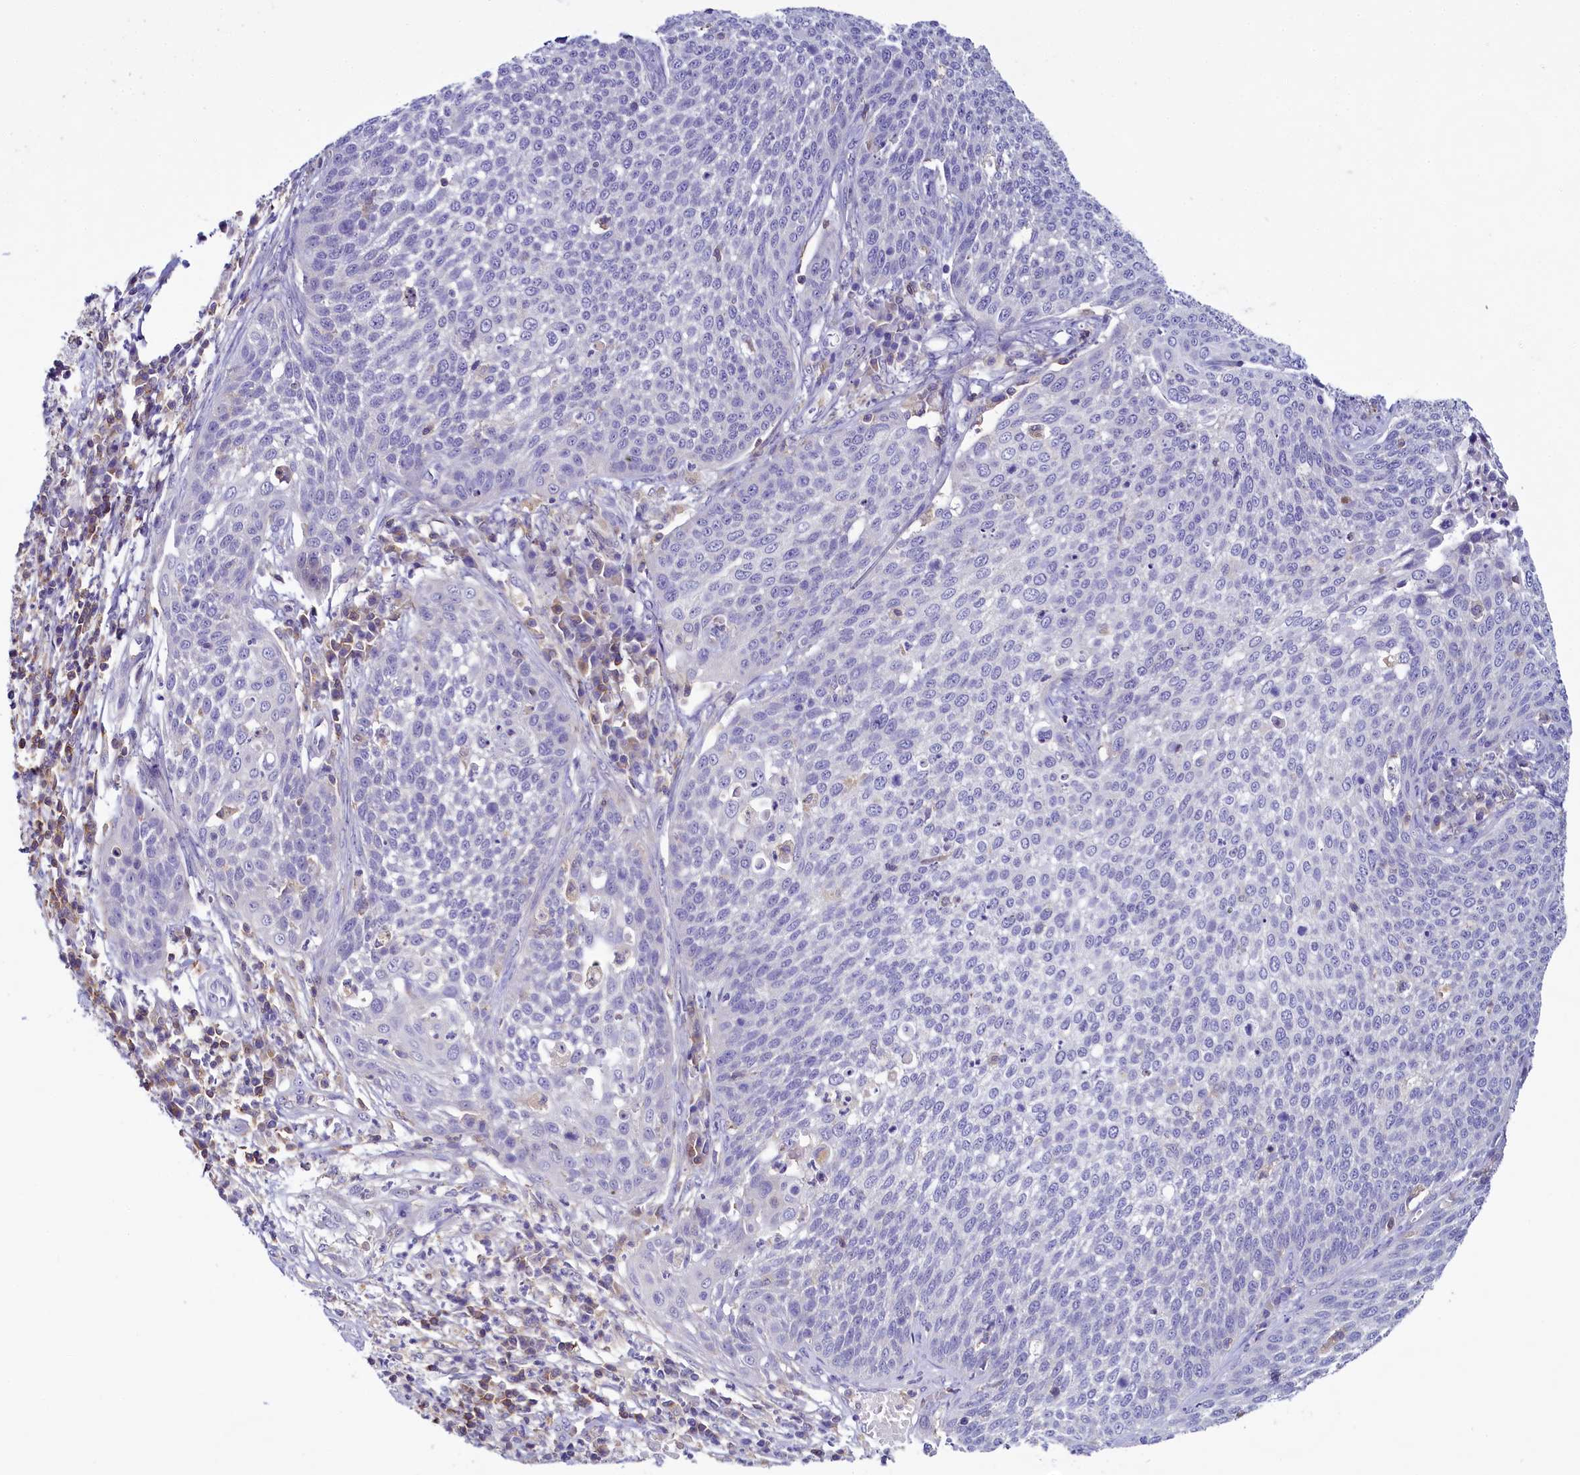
{"staining": {"intensity": "negative", "quantity": "none", "location": "none"}, "tissue": "cervical cancer", "cell_type": "Tumor cells", "image_type": "cancer", "snomed": [{"axis": "morphology", "description": "Squamous cell carcinoma, NOS"}, {"axis": "topography", "description": "Cervix"}], "caption": "Immunohistochemical staining of cervical squamous cell carcinoma reveals no significant expression in tumor cells.", "gene": "FGFR2", "patient": {"sex": "female", "age": 34}}